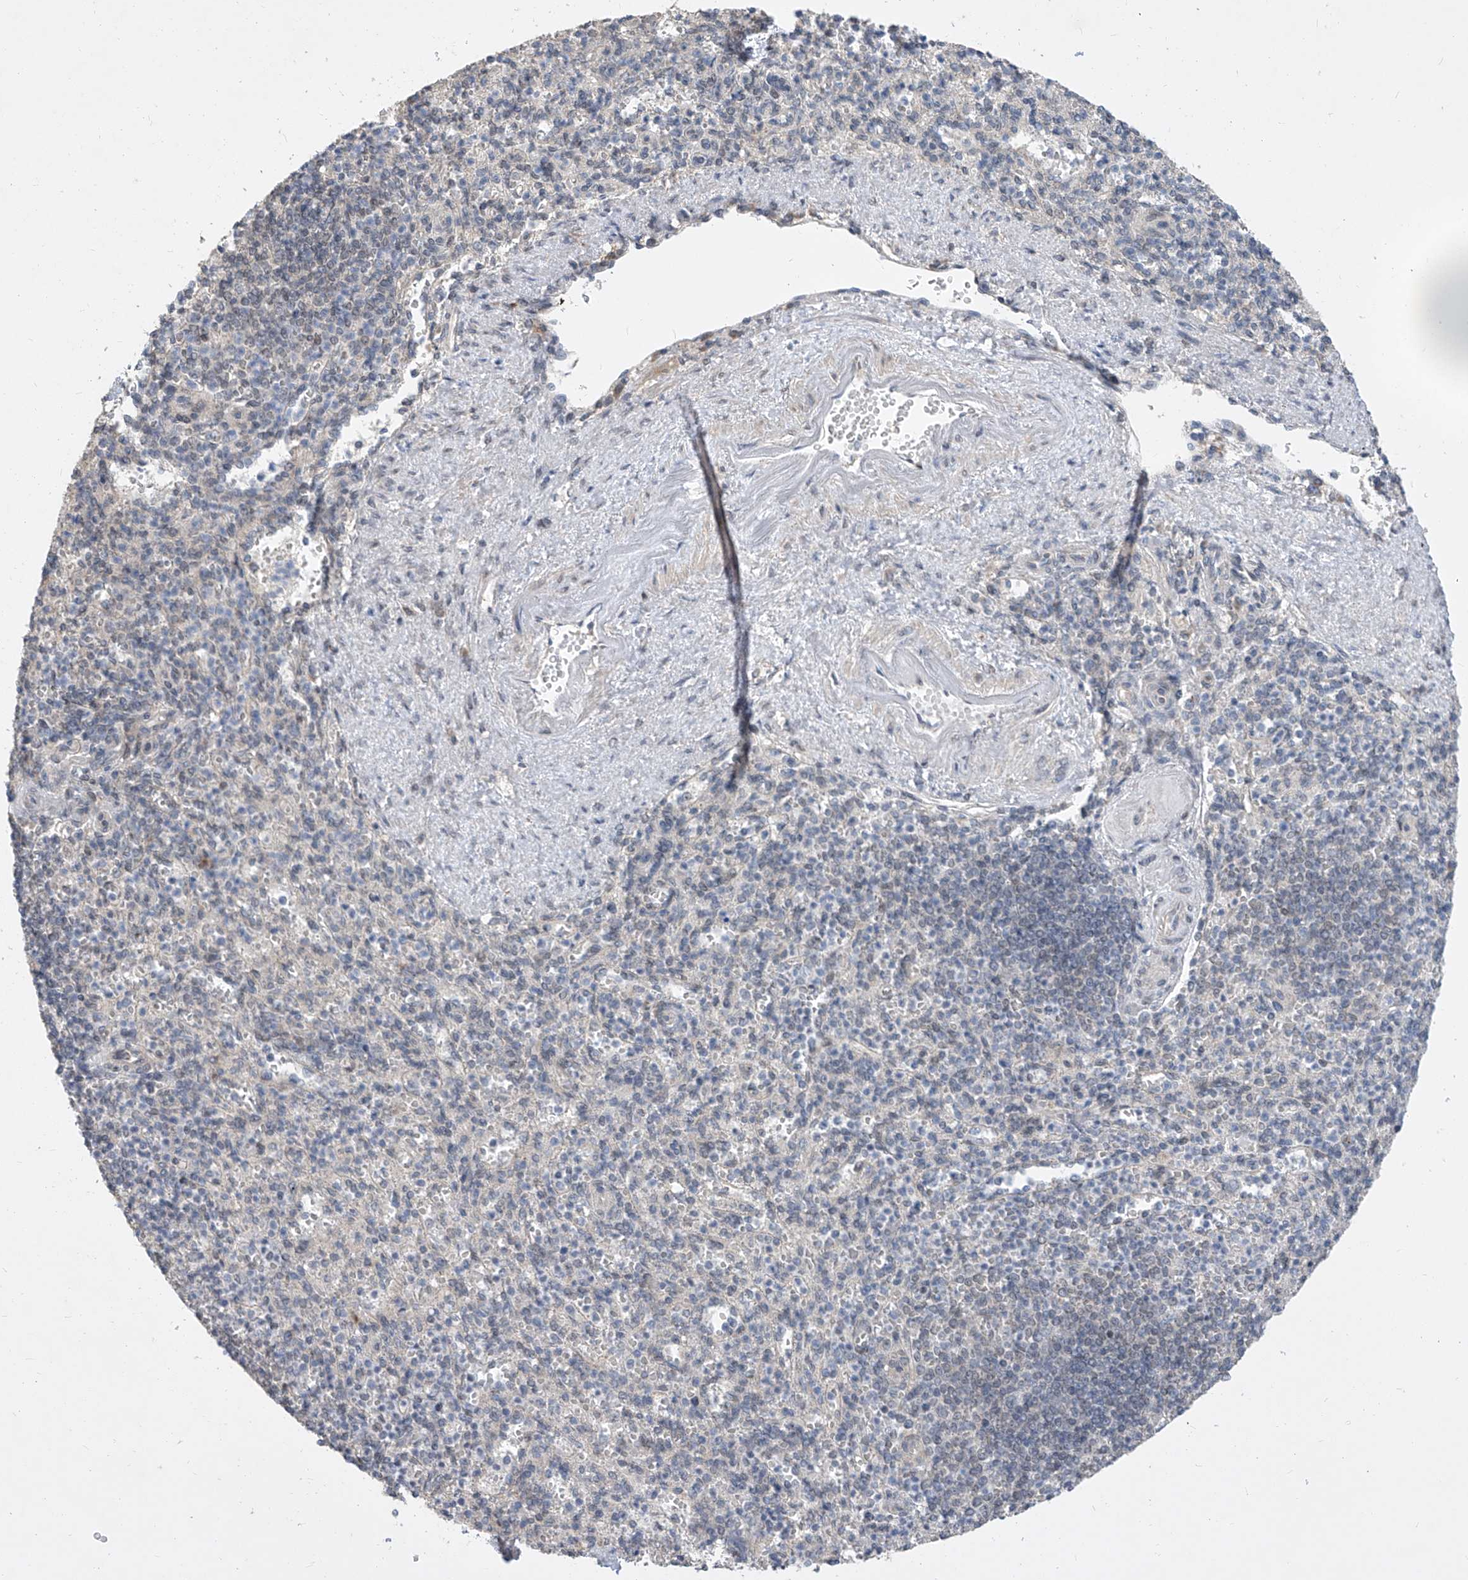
{"staining": {"intensity": "negative", "quantity": "none", "location": "none"}, "tissue": "spleen", "cell_type": "Cells in red pulp", "image_type": "normal", "snomed": [{"axis": "morphology", "description": "Normal tissue, NOS"}, {"axis": "topography", "description": "Spleen"}], "caption": "Immunohistochemical staining of normal human spleen displays no significant expression in cells in red pulp.", "gene": "CETN1", "patient": {"sex": "female", "age": 74}}